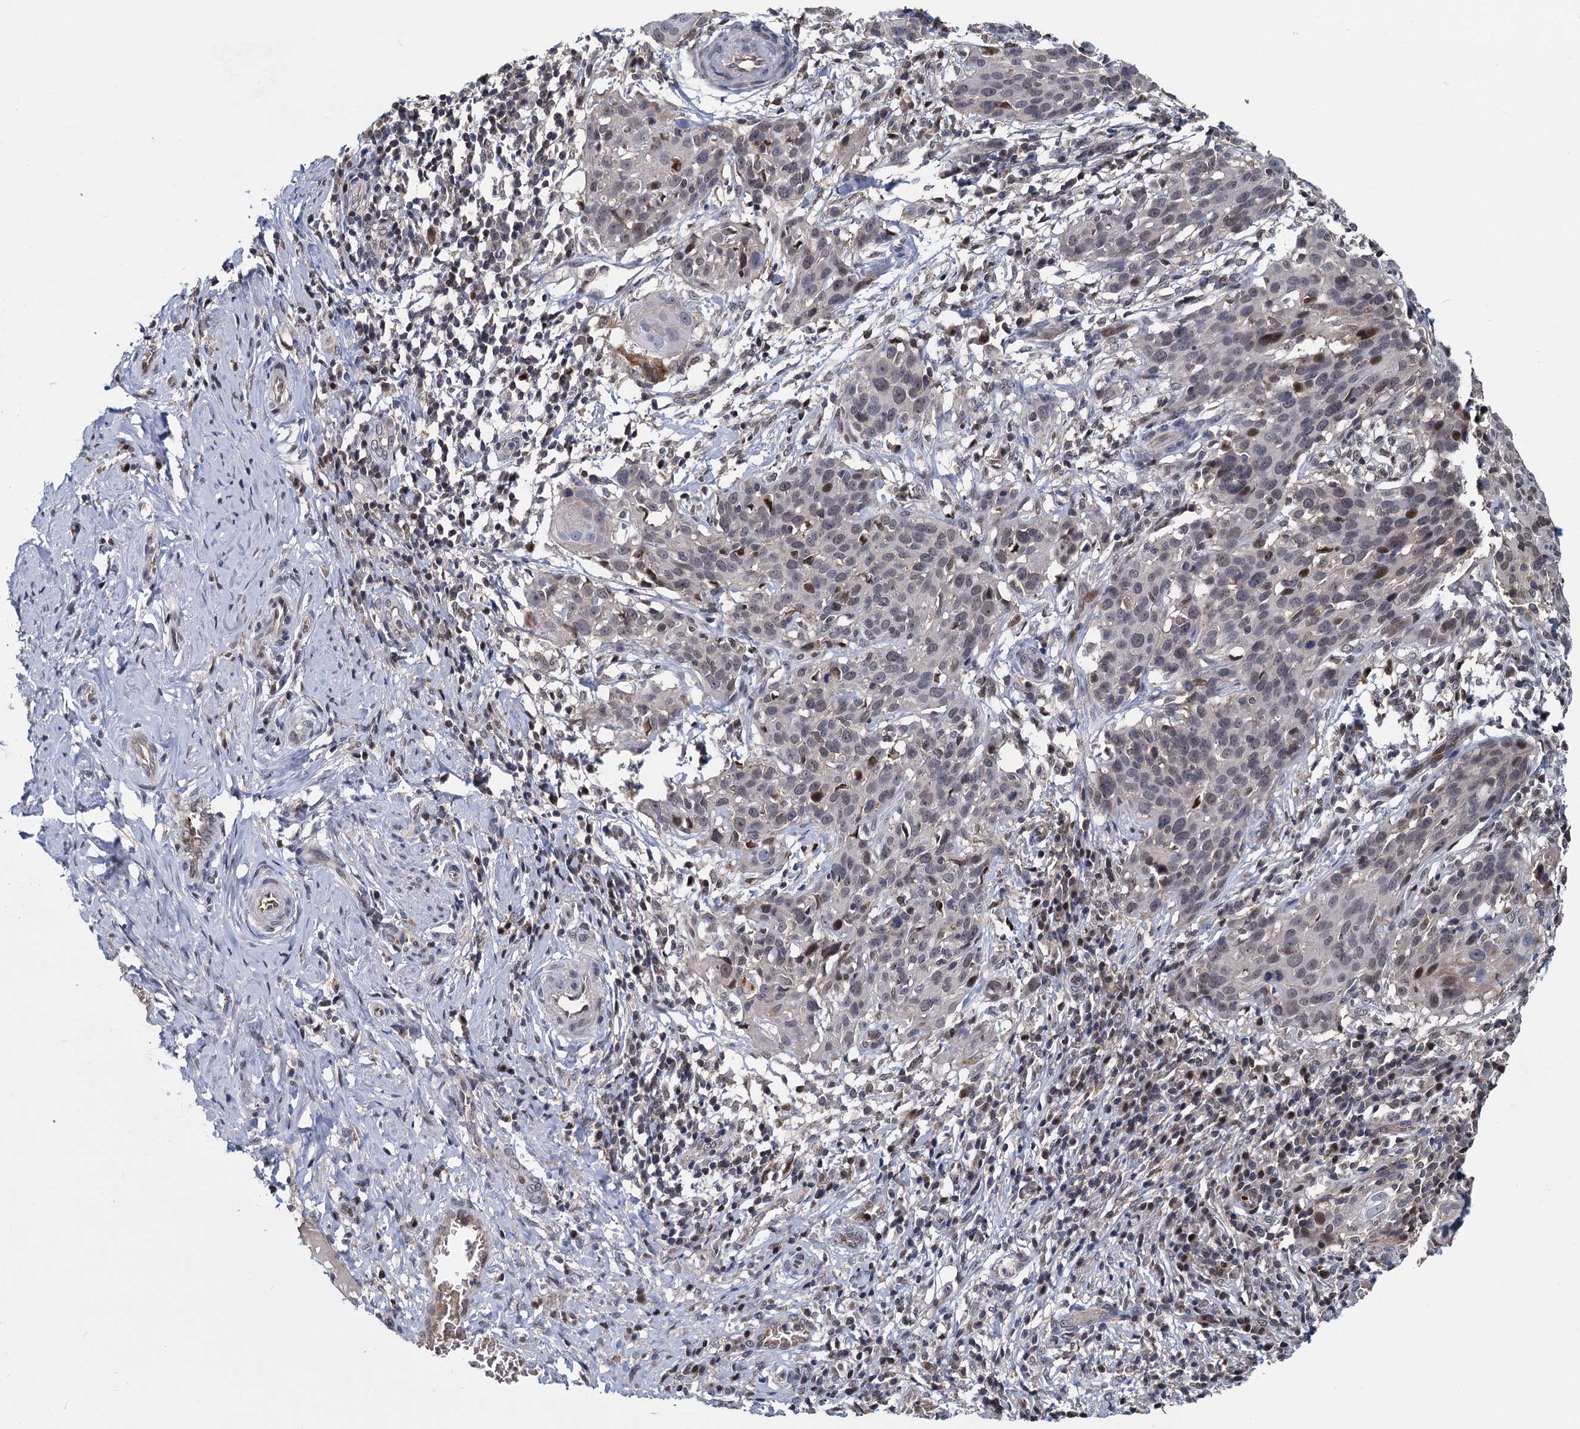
{"staining": {"intensity": "weak", "quantity": ">75%", "location": "nuclear"}, "tissue": "cervical cancer", "cell_type": "Tumor cells", "image_type": "cancer", "snomed": [{"axis": "morphology", "description": "Squamous cell carcinoma, NOS"}, {"axis": "topography", "description": "Cervix"}], "caption": "Approximately >75% of tumor cells in human cervical cancer (squamous cell carcinoma) exhibit weak nuclear protein staining as visualized by brown immunohistochemical staining.", "gene": "FANCI", "patient": {"sex": "female", "age": 50}}